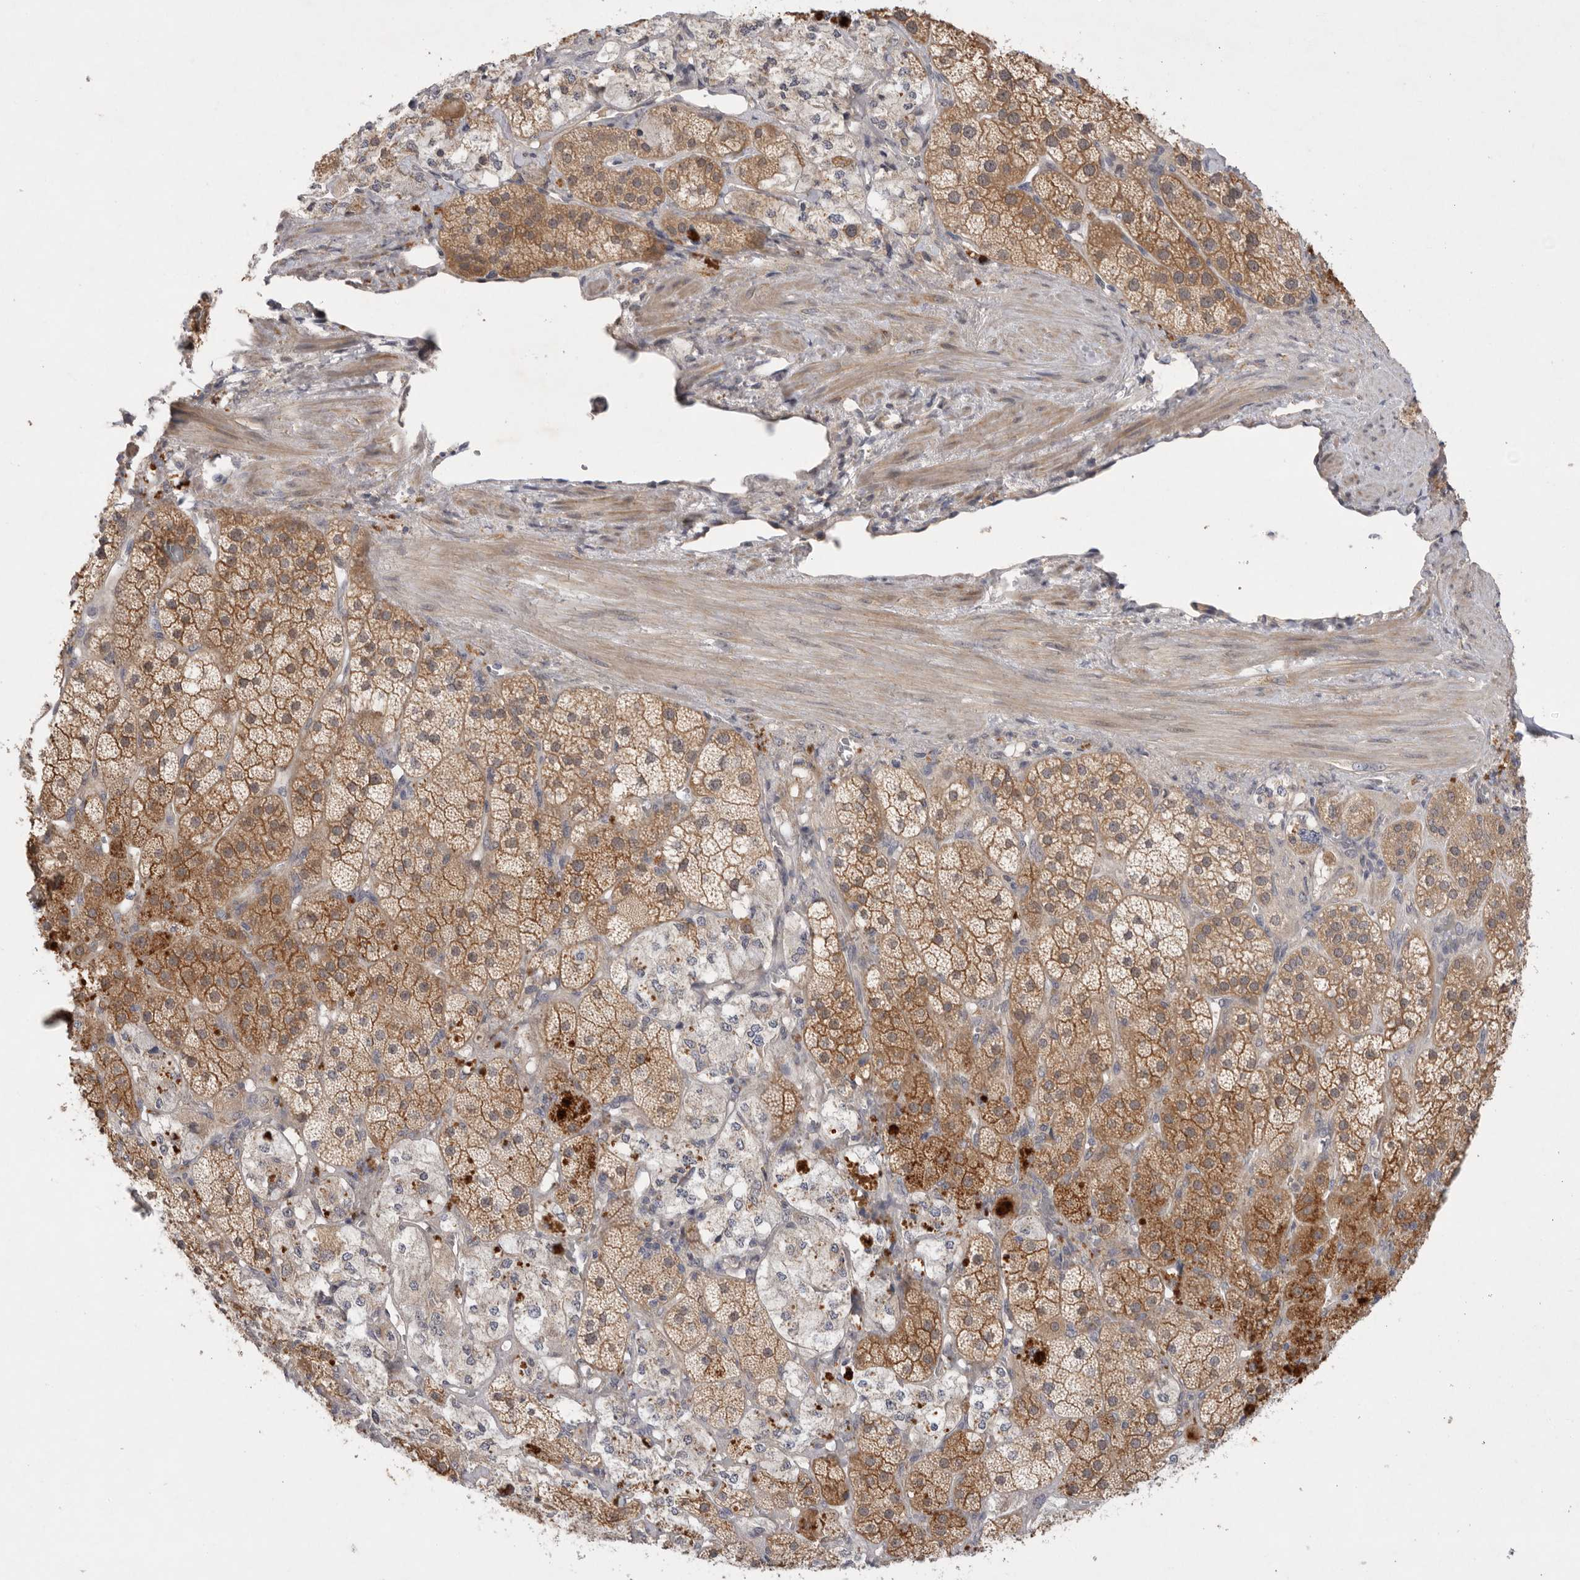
{"staining": {"intensity": "moderate", "quantity": ">75%", "location": "cytoplasmic/membranous"}, "tissue": "adrenal gland", "cell_type": "Glandular cells", "image_type": "normal", "snomed": [{"axis": "morphology", "description": "Normal tissue, NOS"}, {"axis": "topography", "description": "Adrenal gland"}], "caption": "Normal adrenal gland reveals moderate cytoplasmic/membranous expression in approximately >75% of glandular cells (DAB (3,3'-diaminobenzidine) = brown stain, brightfield microscopy at high magnification)..", "gene": "PTPDC1", "patient": {"sex": "male", "age": 57}}